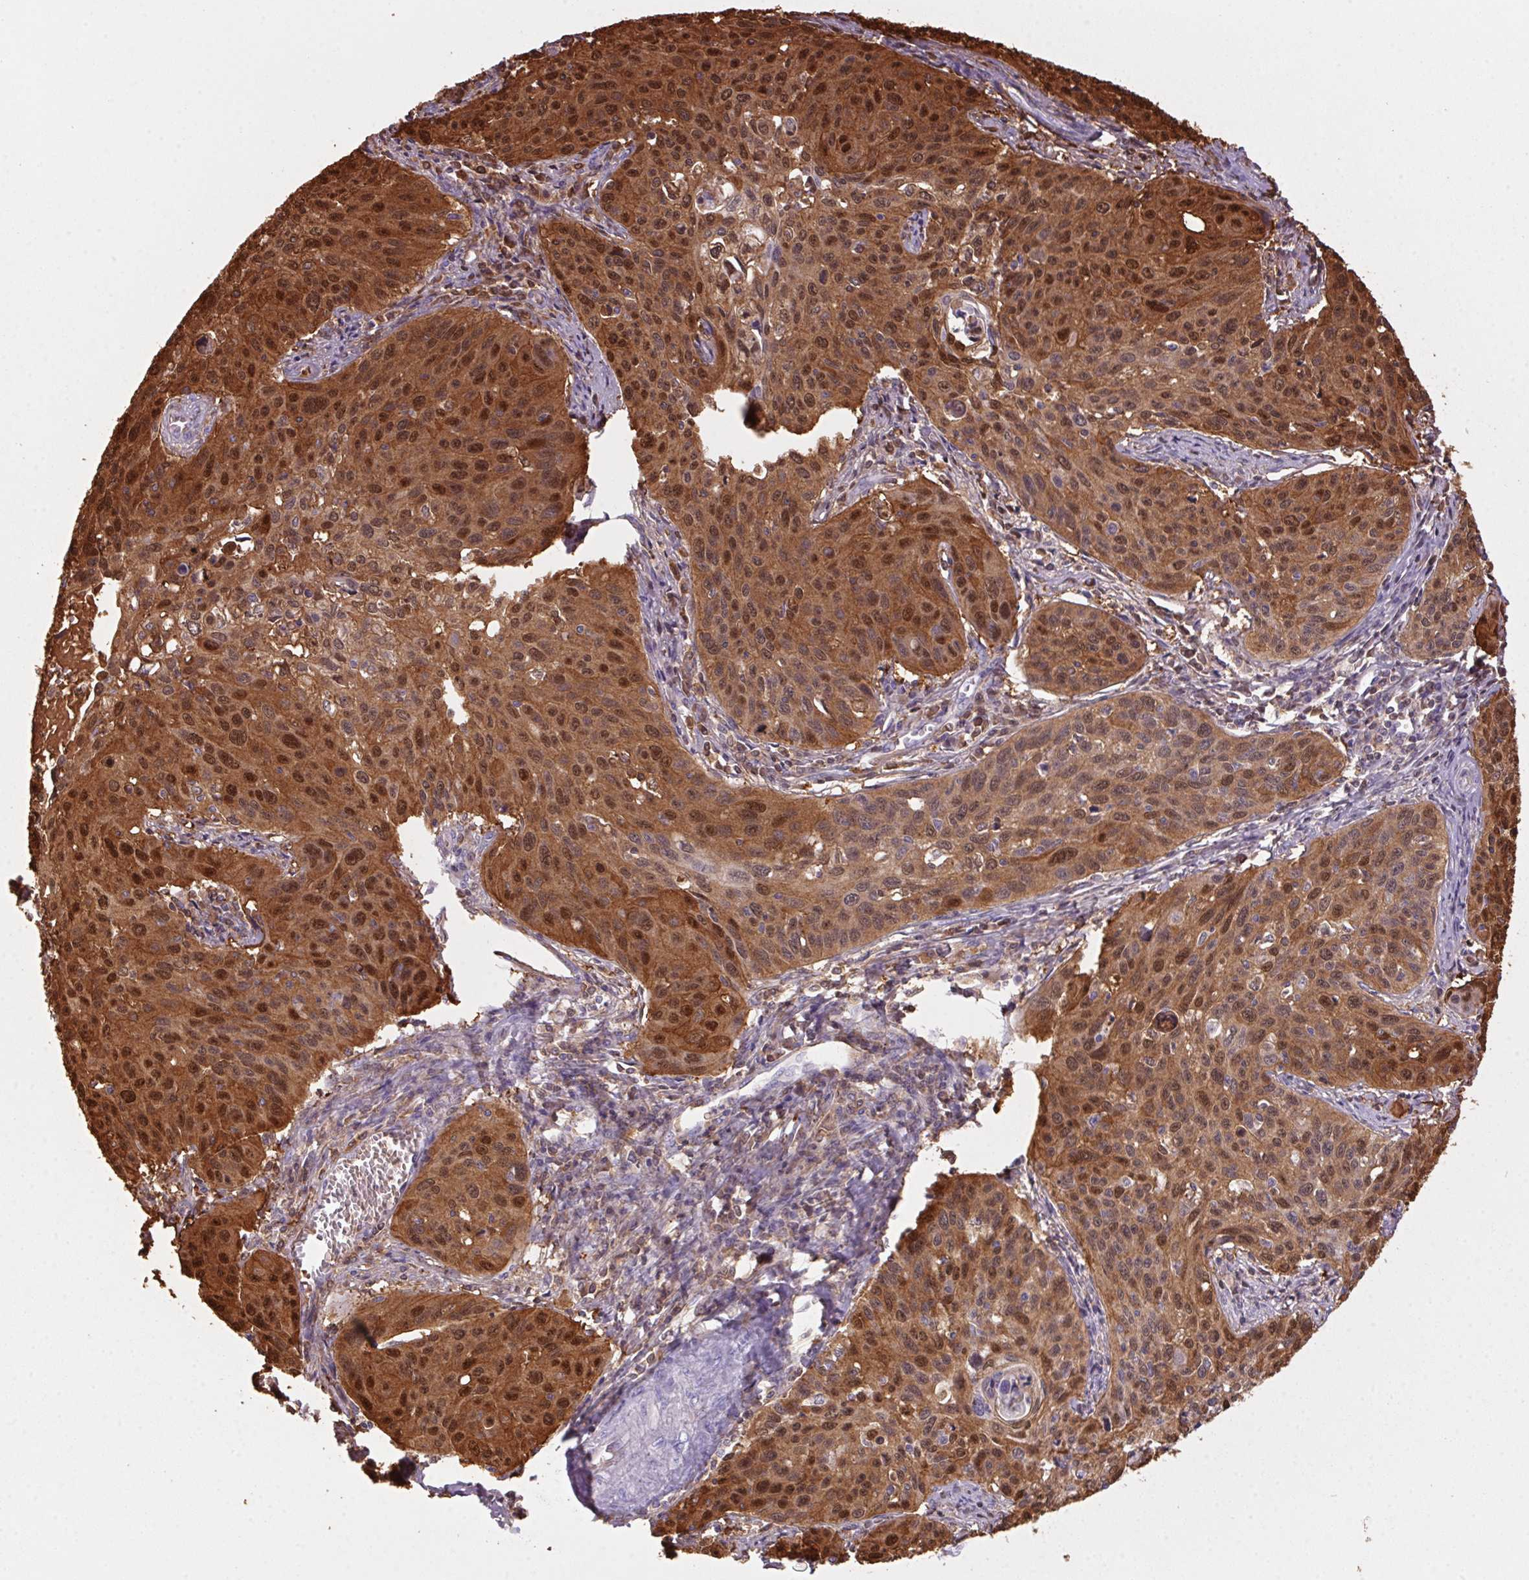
{"staining": {"intensity": "moderate", "quantity": ">75%", "location": "cytoplasmic/membranous,nuclear"}, "tissue": "cervical cancer", "cell_type": "Tumor cells", "image_type": "cancer", "snomed": [{"axis": "morphology", "description": "Squamous cell carcinoma, NOS"}, {"axis": "topography", "description": "Cervix"}], "caption": "Protein analysis of cervical cancer tissue shows moderate cytoplasmic/membranous and nuclear positivity in approximately >75% of tumor cells.", "gene": "S100A2", "patient": {"sex": "female", "age": 31}}